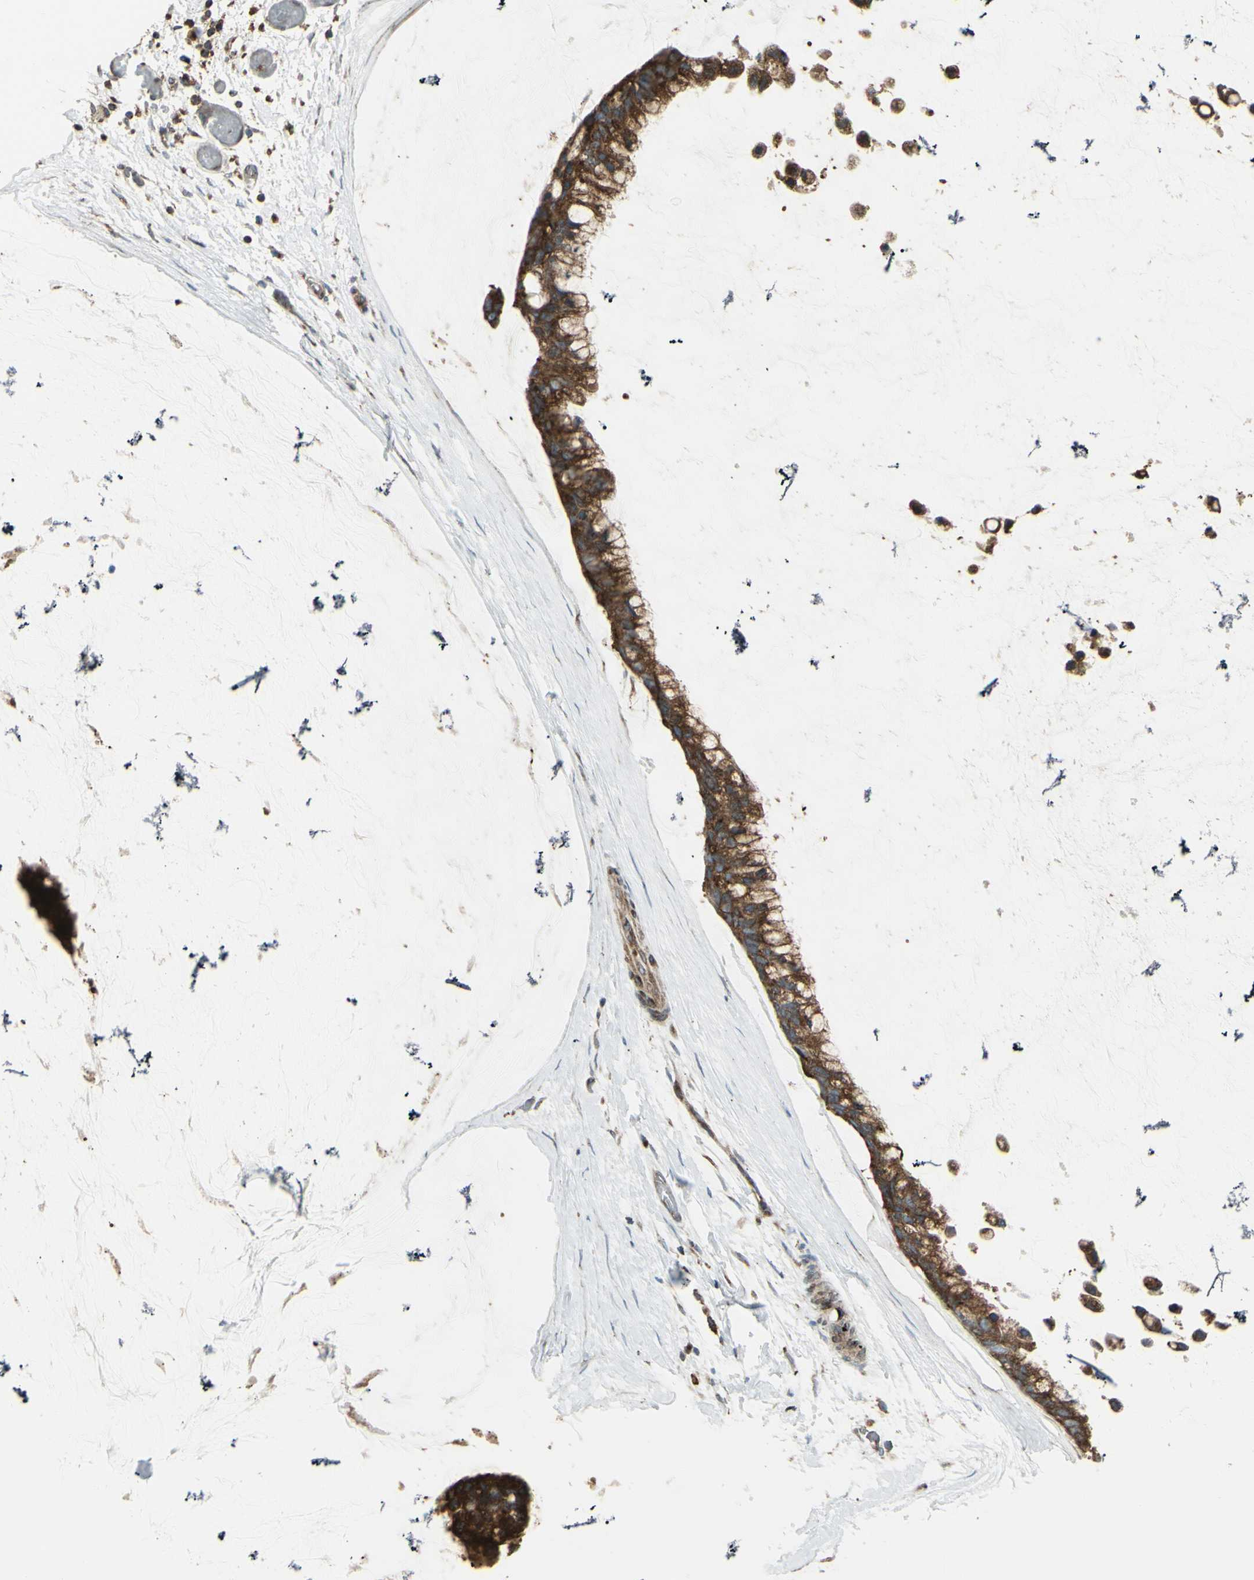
{"staining": {"intensity": "strong", "quantity": ">75%", "location": "cytoplasmic/membranous"}, "tissue": "ovarian cancer", "cell_type": "Tumor cells", "image_type": "cancer", "snomed": [{"axis": "morphology", "description": "Cystadenocarcinoma, mucinous, NOS"}, {"axis": "topography", "description": "Ovary"}], "caption": "About >75% of tumor cells in ovarian cancer display strong cytoplasmic/membranous protein expression as visualized by brown immunohistochemical staining.", "gene": "NAPA", "patient": {"sex": "female", "age": 39}}